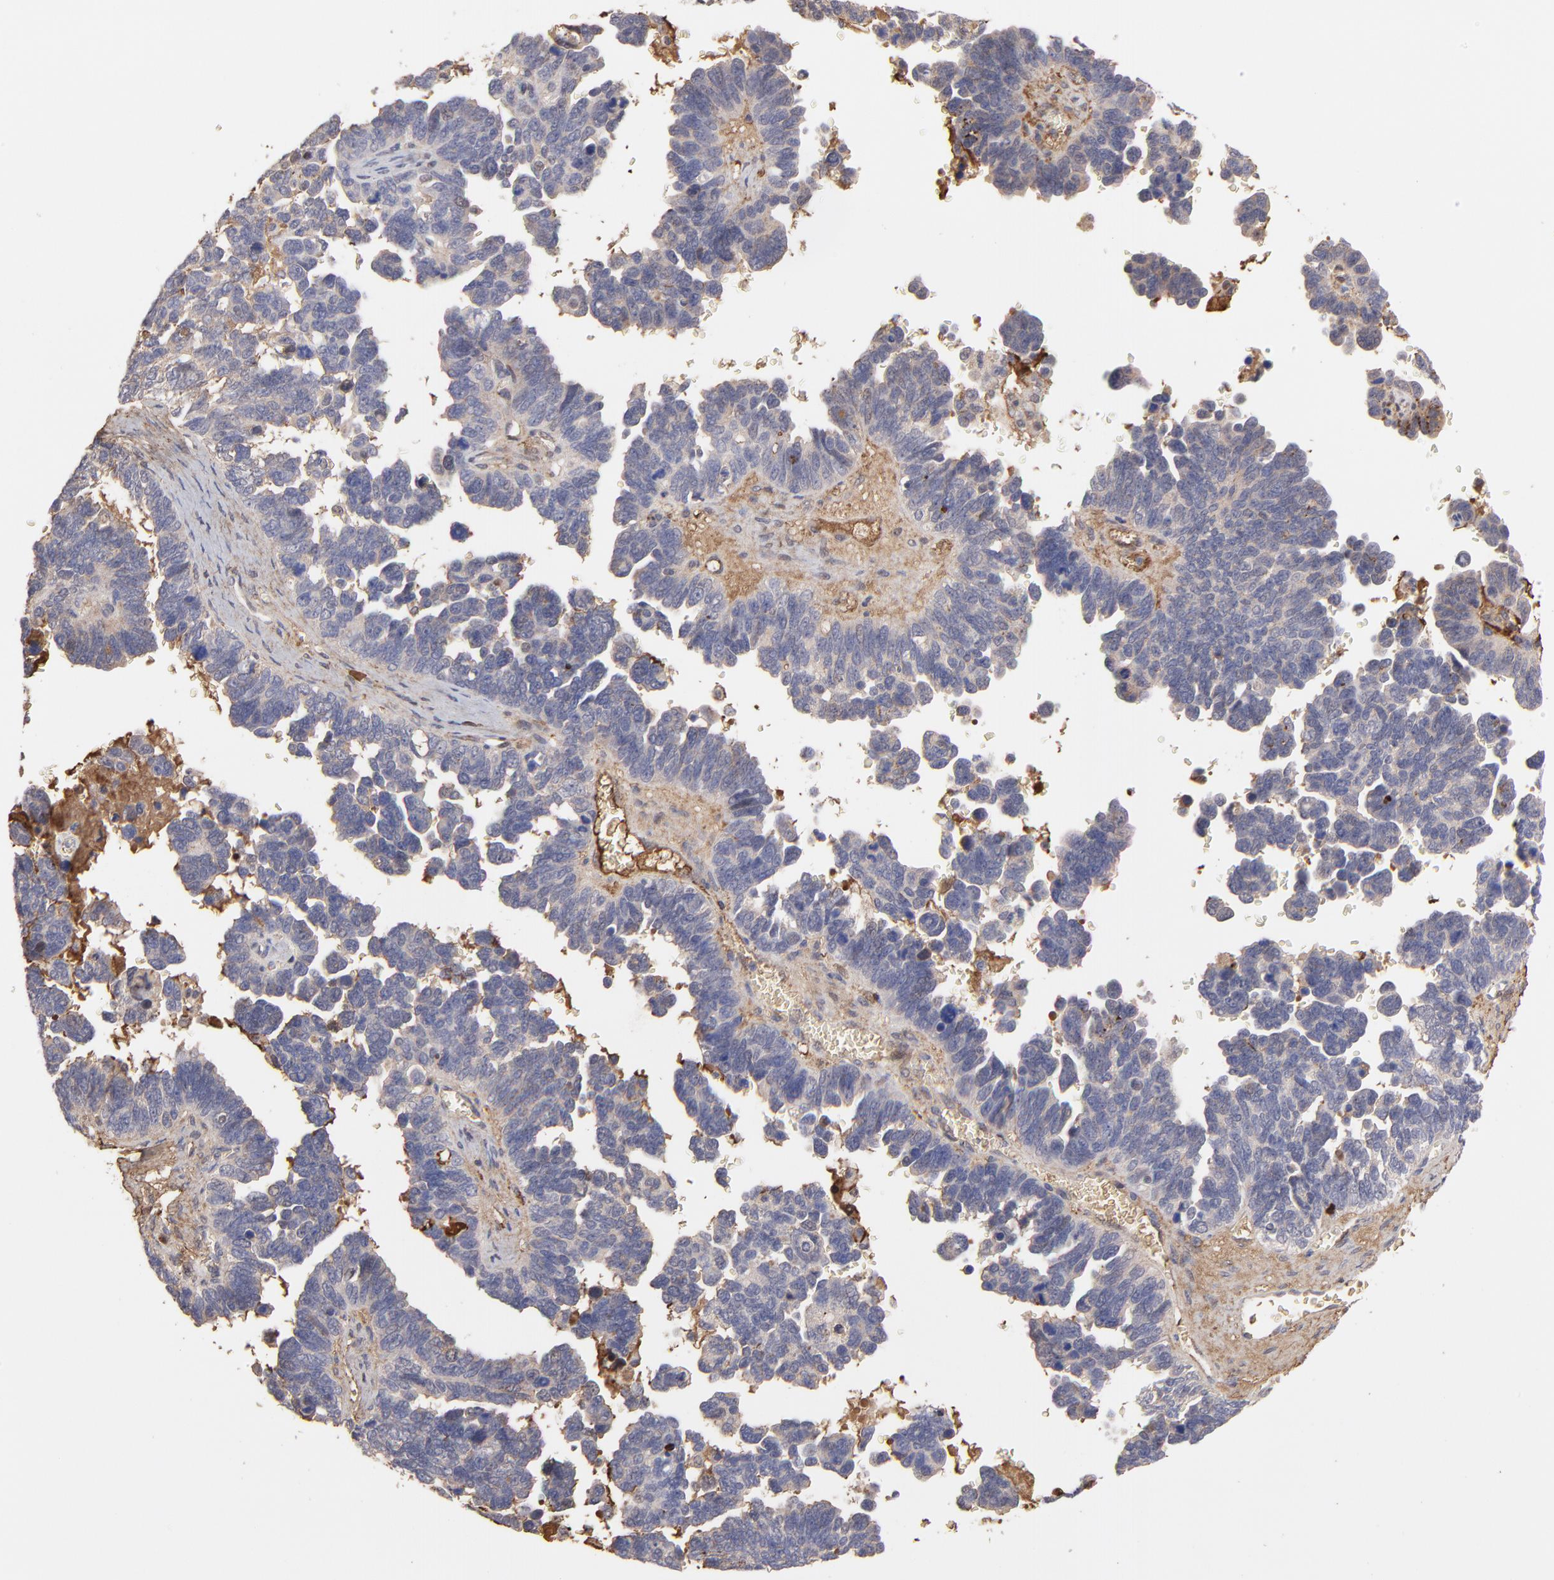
{"staining": {"intensity": "negative", "quantity": "none", "location": "none"}, "tissue": "ovarian cancer", "cell_type": "Tumor cells", "image_type": "cancer", "snomed": [{"axis": "morphology", "description": "Cystadenocarcinoma, serous, NOS"}, {"axis": "topography", "description": "Ovary"}], "caption": "An immunohistochemistry (IHC) photomicrograph of ovarian cancer is shown. There is no staining in tumor cells of ovarian cancer.", "gene": "PSMD14", "patient": {"sex": "female", "age": 69}}